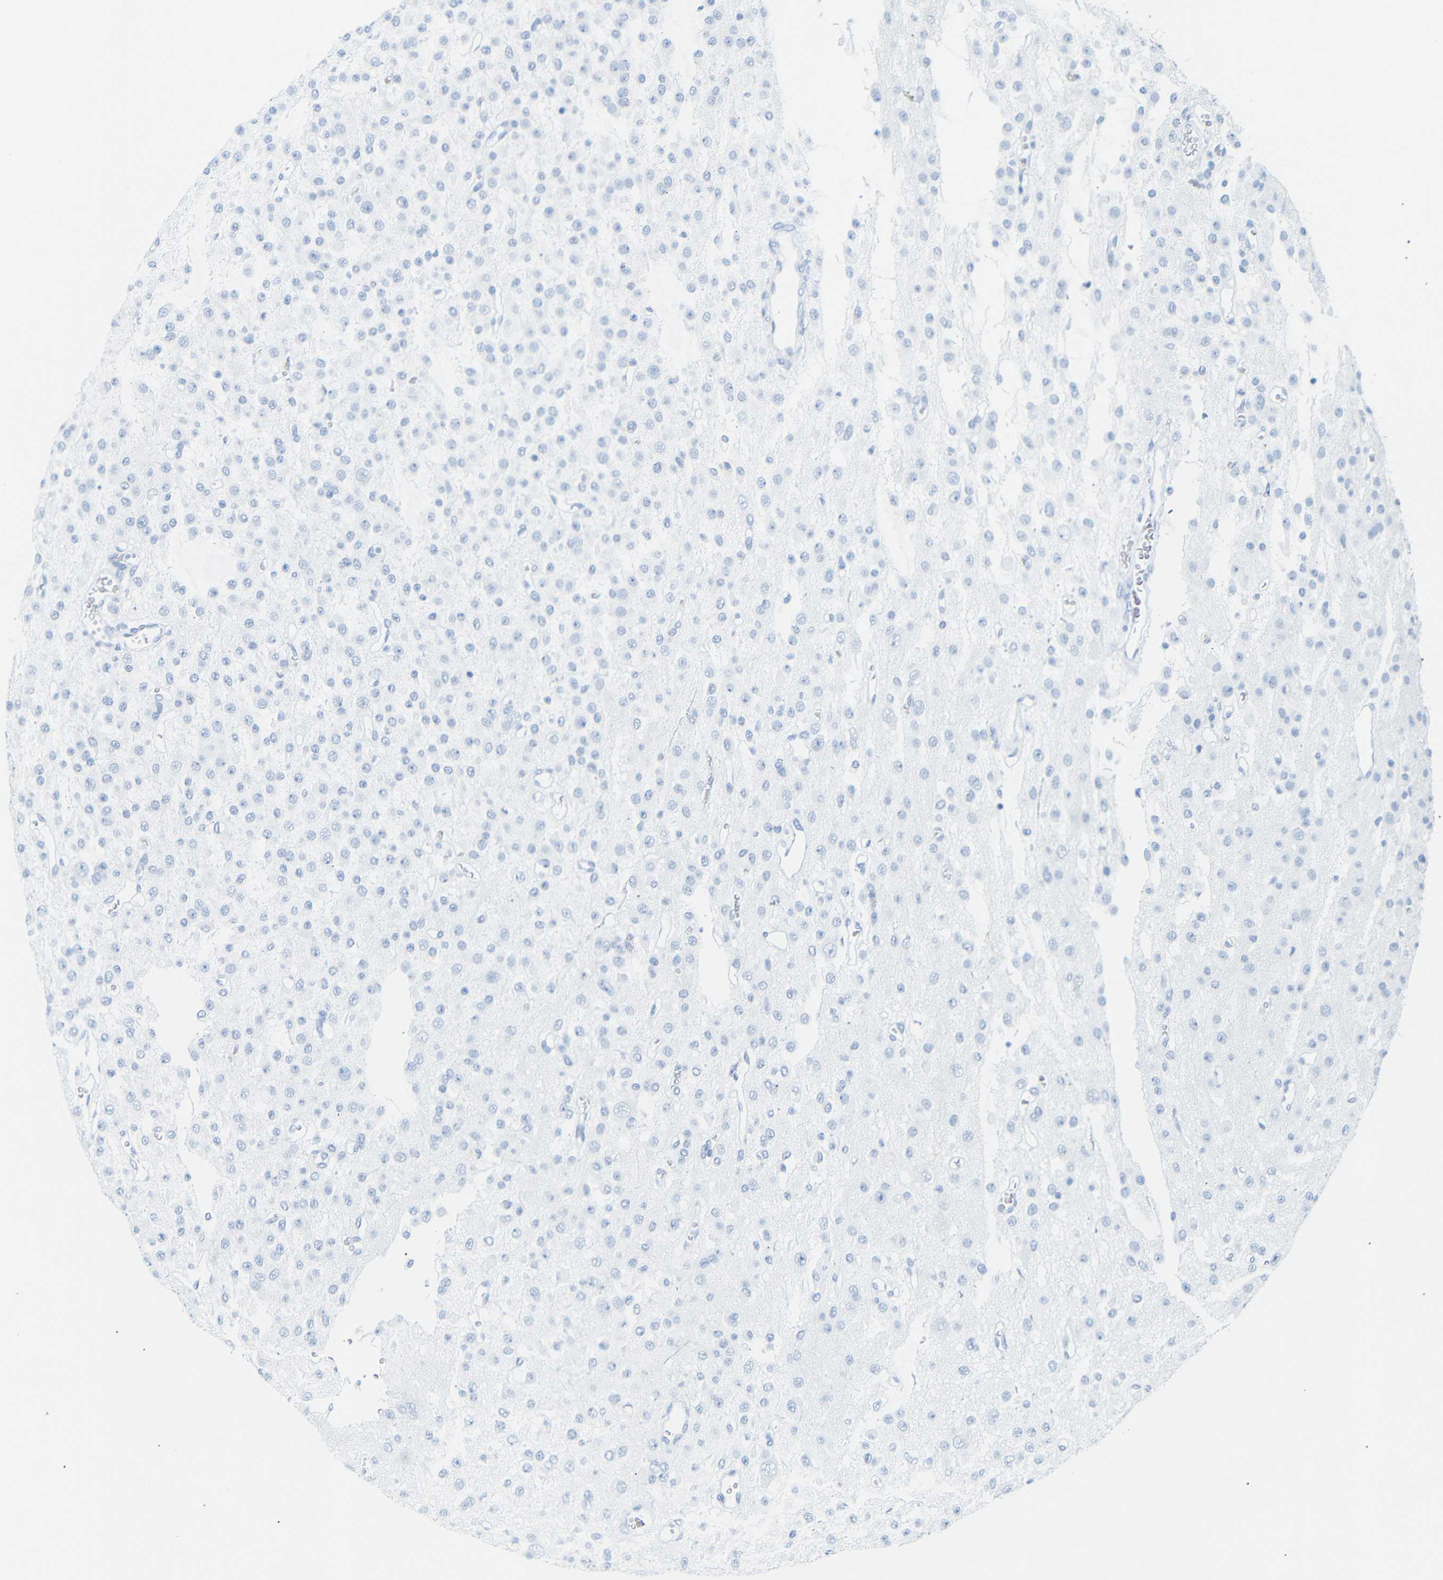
{"staining": {"intensity": "negative", "quantity": "none", "location": "none"}, "tissue": "glioma", "cell_type": "Tumor cells", "image_type": "cancer", "snomed": [{"axis": "morphology", "description": "Glioma, malignant, Low grade"}, {"axis": "topography", "description": "Brain"}], "caption": "High power microscopy histopathology image of an immunohistochemistry (IHC) image of glioma, revealing no significant staining in tumor cells.", "gene": "DYNAP", "patient": {"sex": "male", "age": 38}}